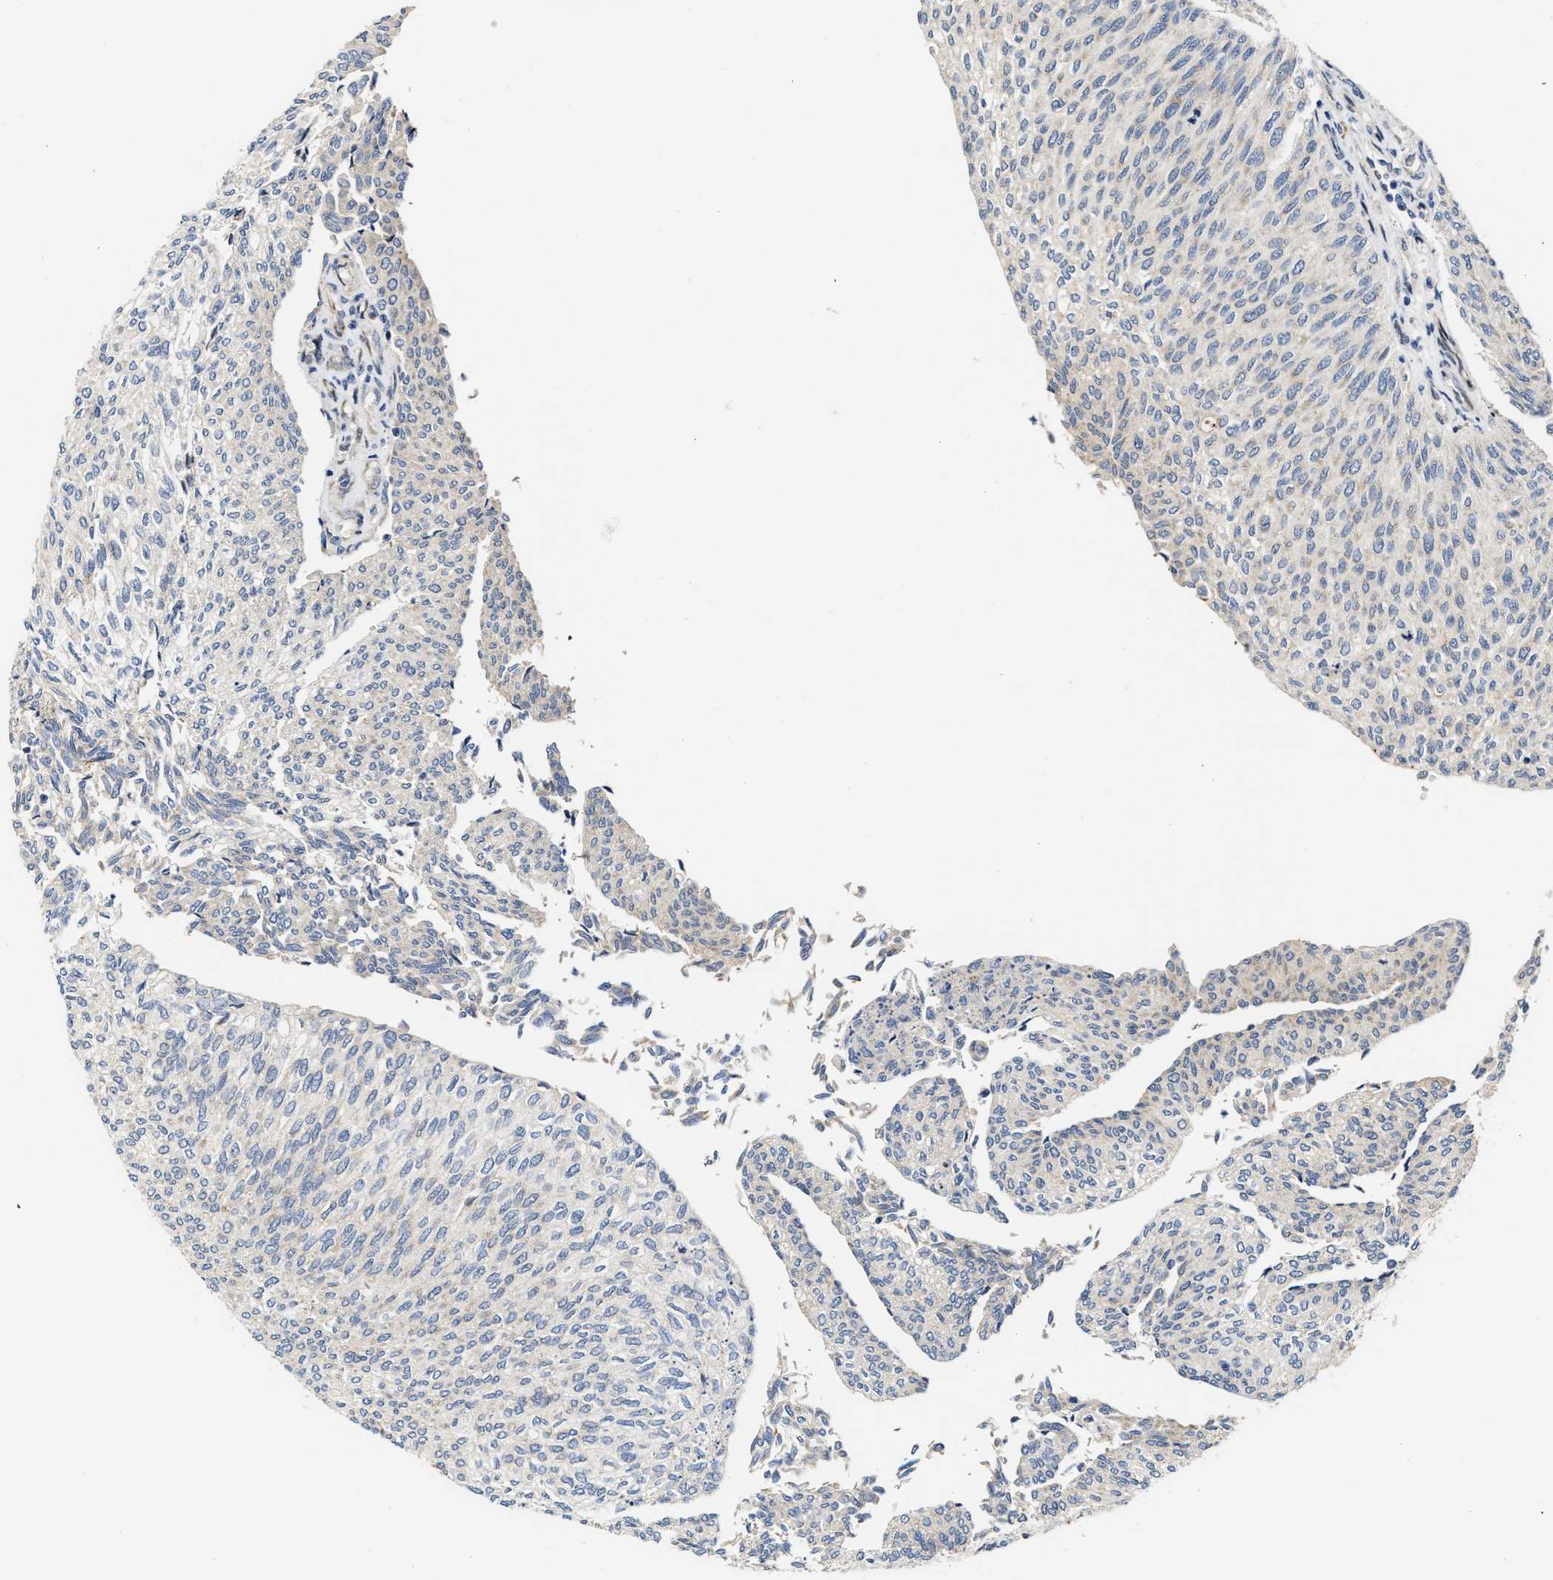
{"staining": {"intensity": "weak", "quantity": "<25%", "location": "cytoplasmic/membranous"}, "tissue": "urothelial cancer", "cell_type": "Tumor cells", "image_type": "cancer", "snomed": [{"axis": "morphology", "description": "Urothelial carcinoma, Low grade"}, {"axis": "topography", "description": "Urinary bladder"}], "caption": "Immunohistochemical staining of human urothelial carcinoma (low-grade) displays no significant staining in tumor cells. (Brightfield microscopy of DAB (3,3'-diaminobenzidine) immunohistochemistry (IHC) at high magnification).", "gene": "TCF4", "patient": {"sex": "female", "age": 79}}